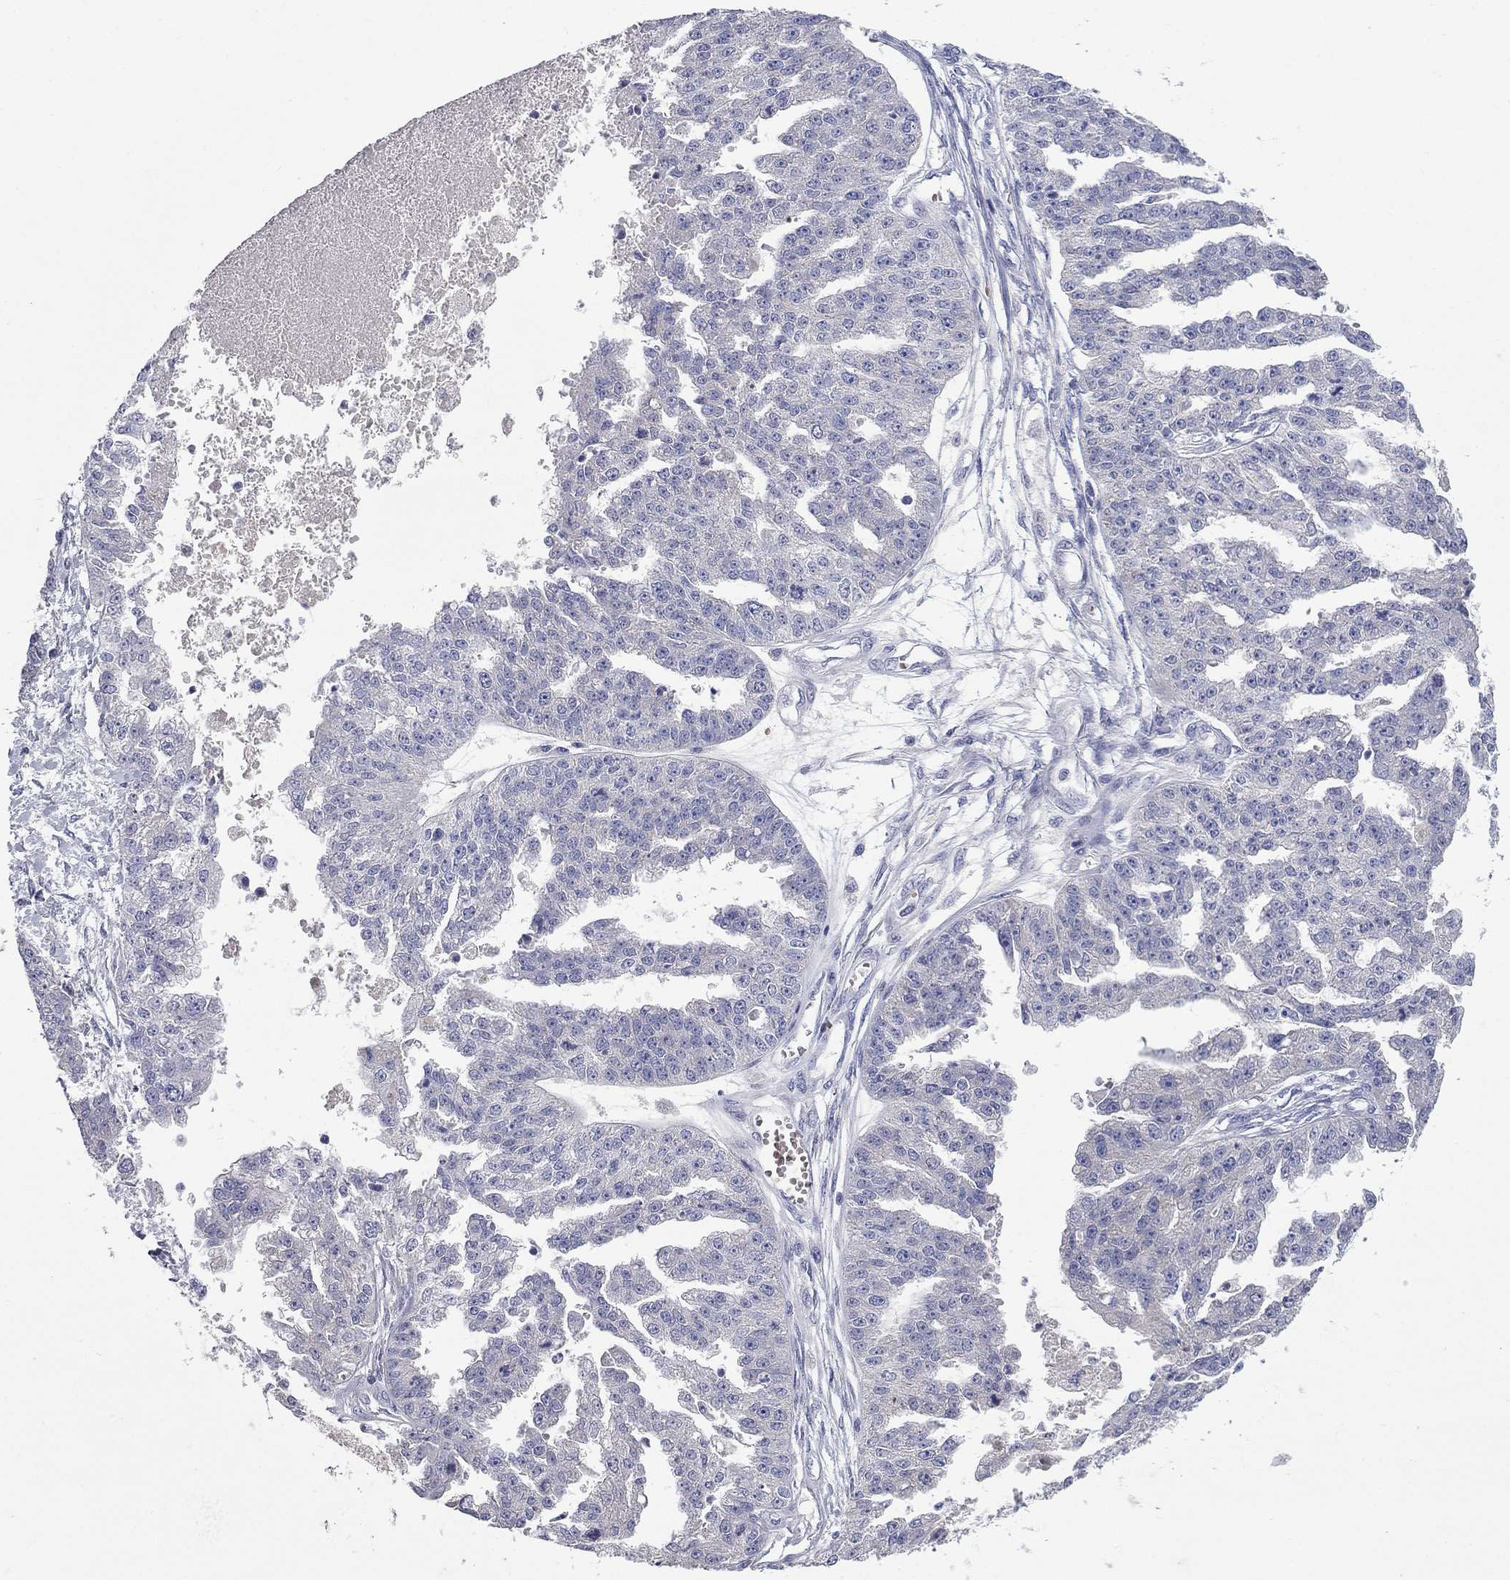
{"staining": {"intensity": "negative", "quantity": "none", "location": "none"}, "tissue": "ovarian cancer", "cell_type": "Tumor cells", "image_type": "cancer", "snomed": [{"axis": "morphology", "description": "Cystadenocarcinoma, serous, NOS"}, {"axis": "topography", "description": "Ovary"}], "caption": "Photomicrograph shows no significant protein expression in tumor cells of ovarian serous cystadenocarcinoma.", "gene": "UNC119B", "patient": {"sex": "female", "age": 58}}